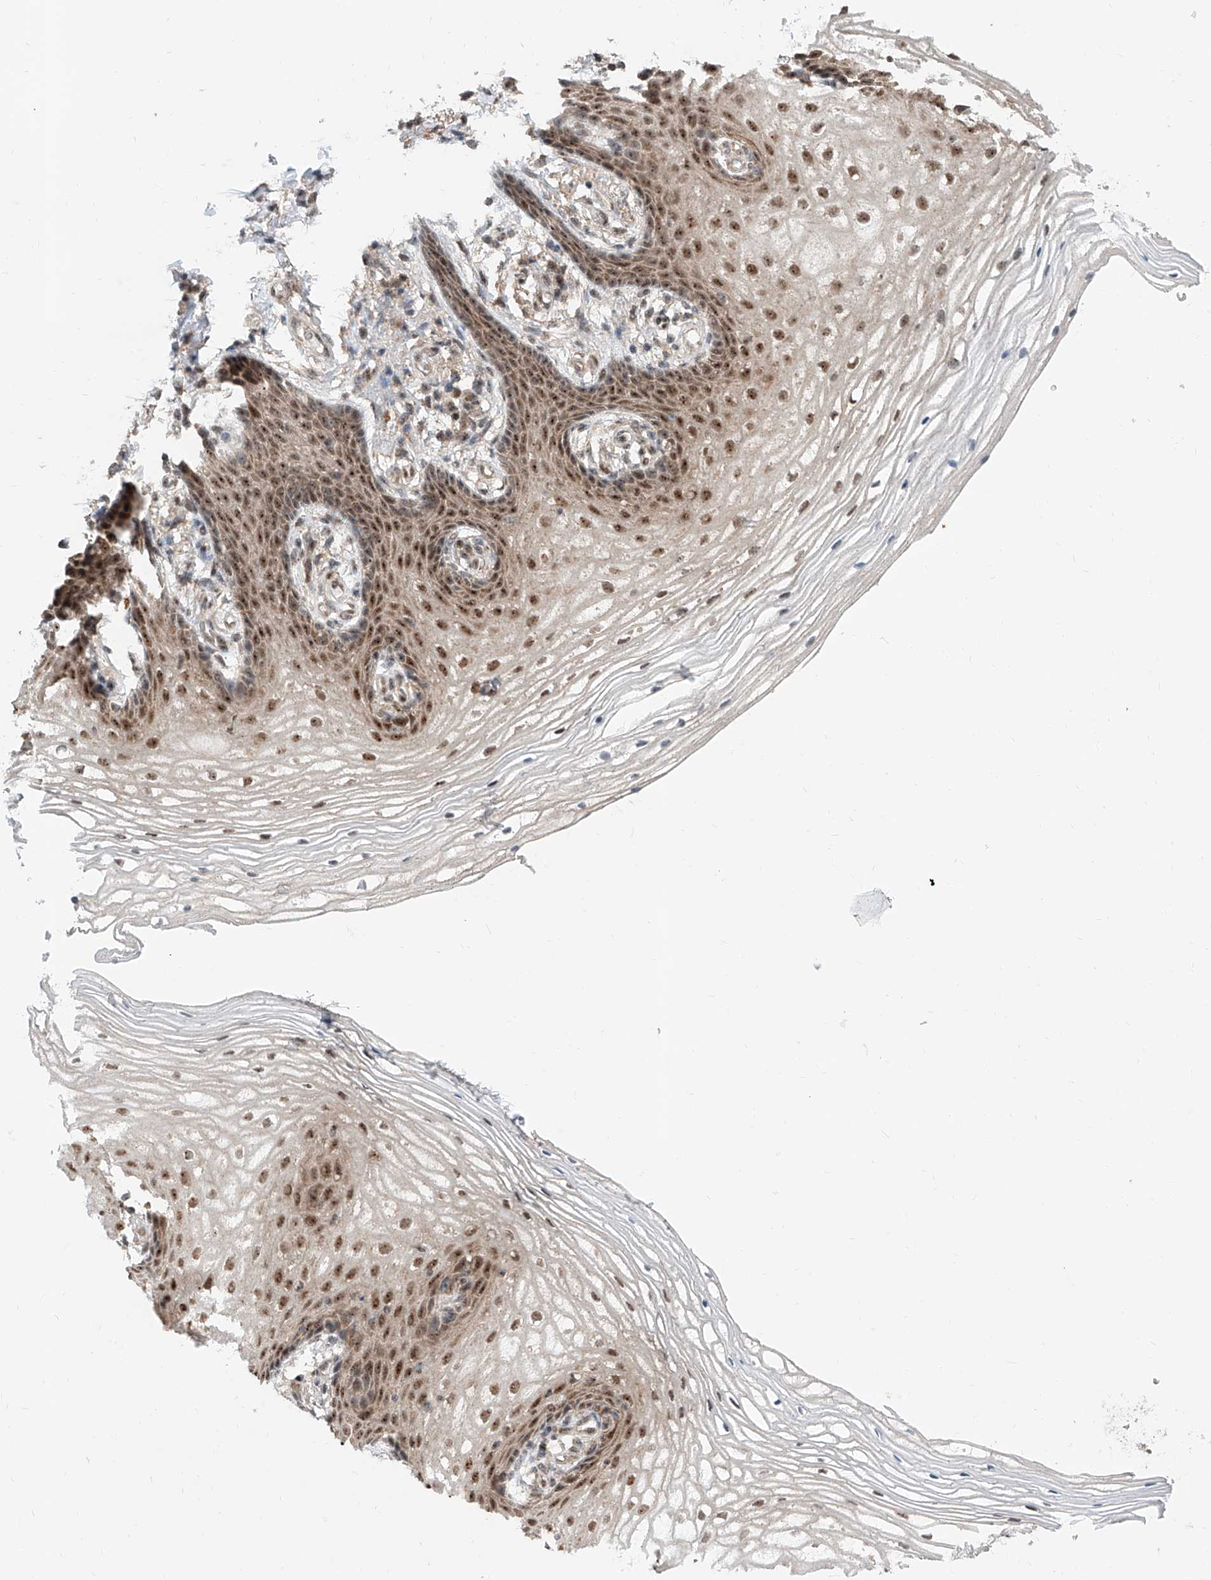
{"staining": {"intensity": "moderate", "quantity": ">75%", "location": "nuclear"}, "tissue": "vagina", "cell_type": "Squamous epithelial cells", "image_type": "normal", "snomed": [{"axis": "morphology", "description": "Normal tissue, NOS"}, {"axis": "topography", "description": "Vagina"}], "caption": "About >75% of squamous epithelial cells in benign human vagina reveal moderate nuclear protein expression as visualized by brown immunohistochemical staining.", "gene": "SDE2", "patient": {"sex": "female", "age": 60}}